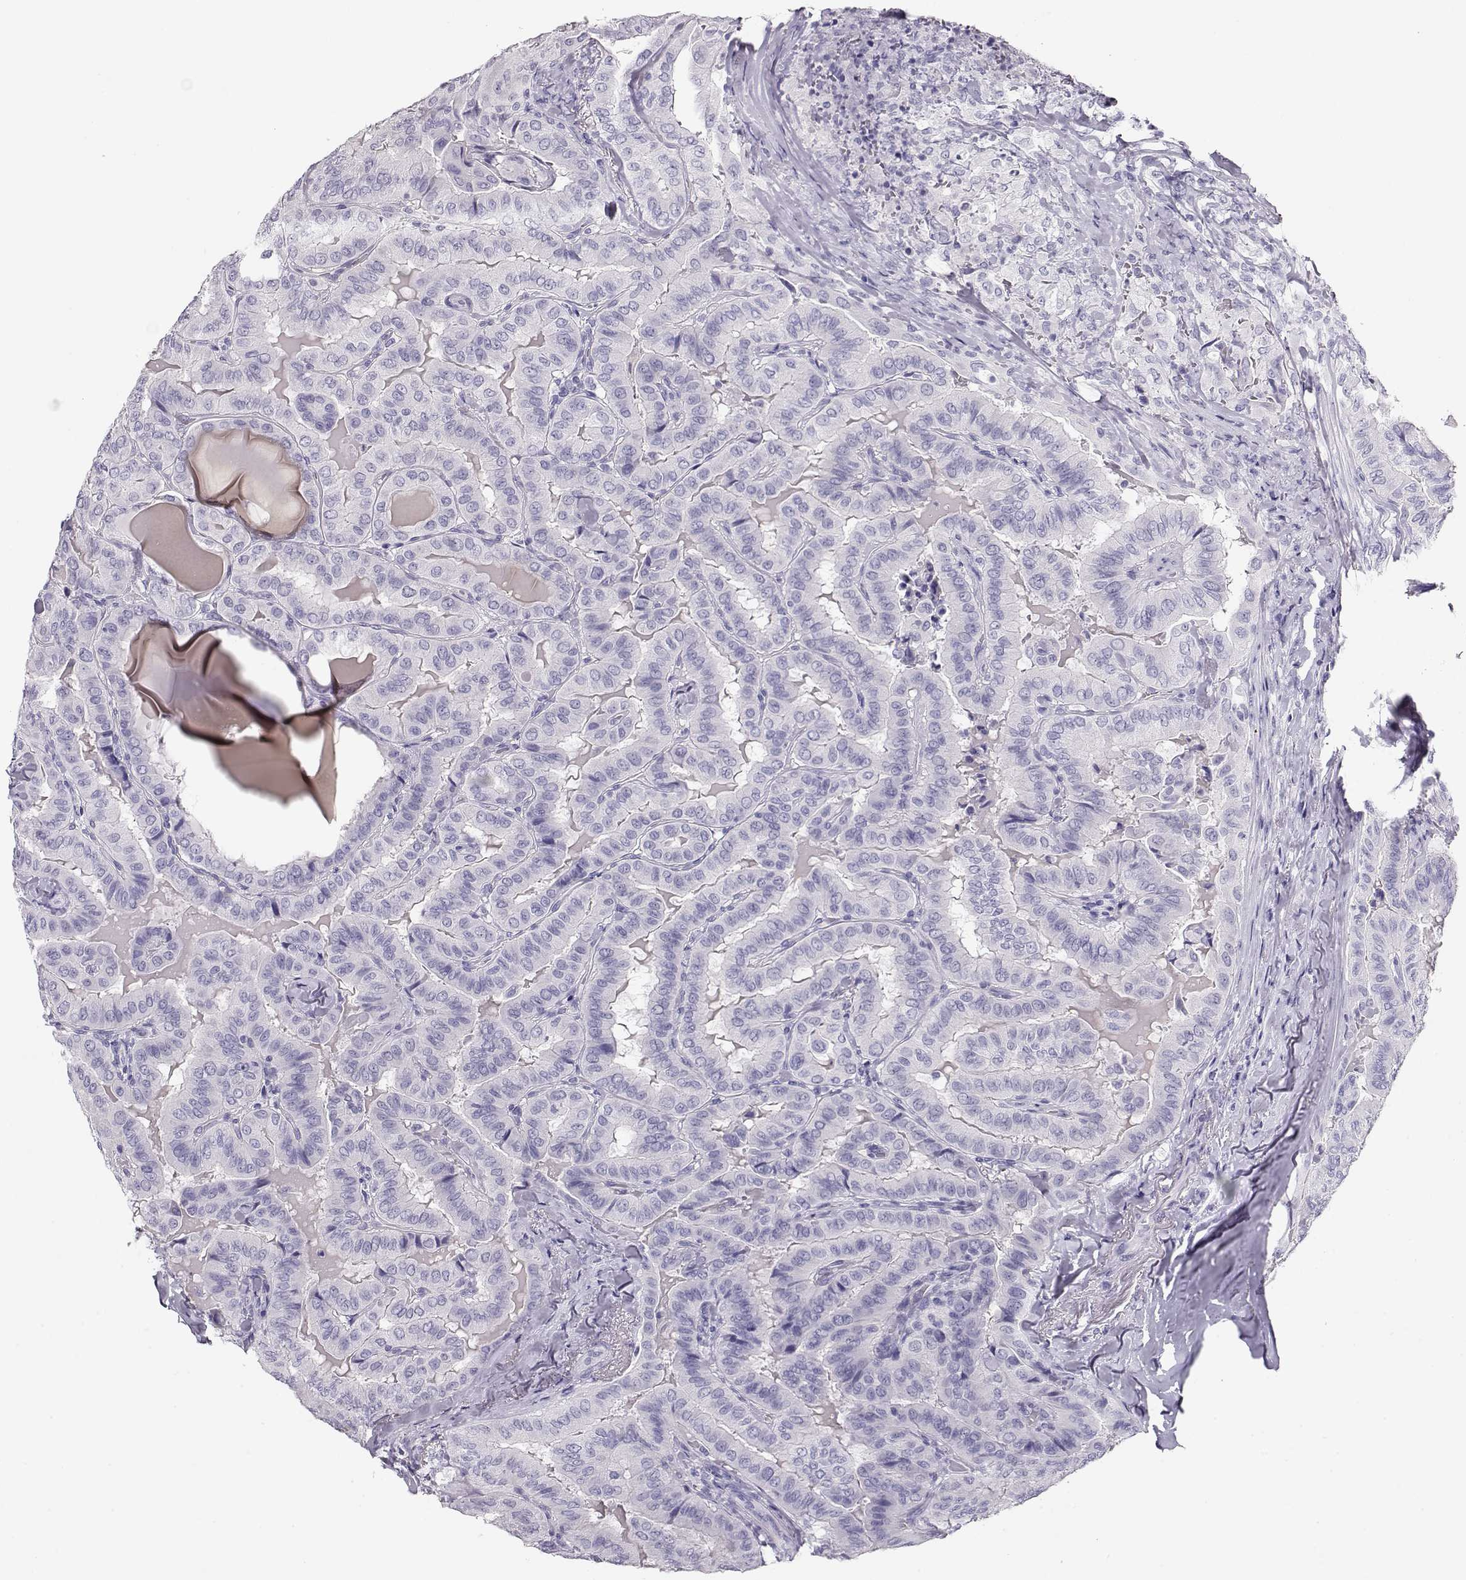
{"staining": {"intensity": "negative", "quantity": "none", "location": "none"}, "tissue": "thyroid cancer", "cell_type": "Tumor cells", "image_type": "cancer", "snomed": [{"axis": "morphology", "description": "Papillary adenocarcinoma, NOS"}, {"axis": "topography", "description": "Thyroid gland"}], "caption": "The micrograph demonstrates no staining of tumor cells in papillary adenocarcinoma (thyroid).", "gene": "ACTN2", "patient": {"sex": "female", "age": 68}}